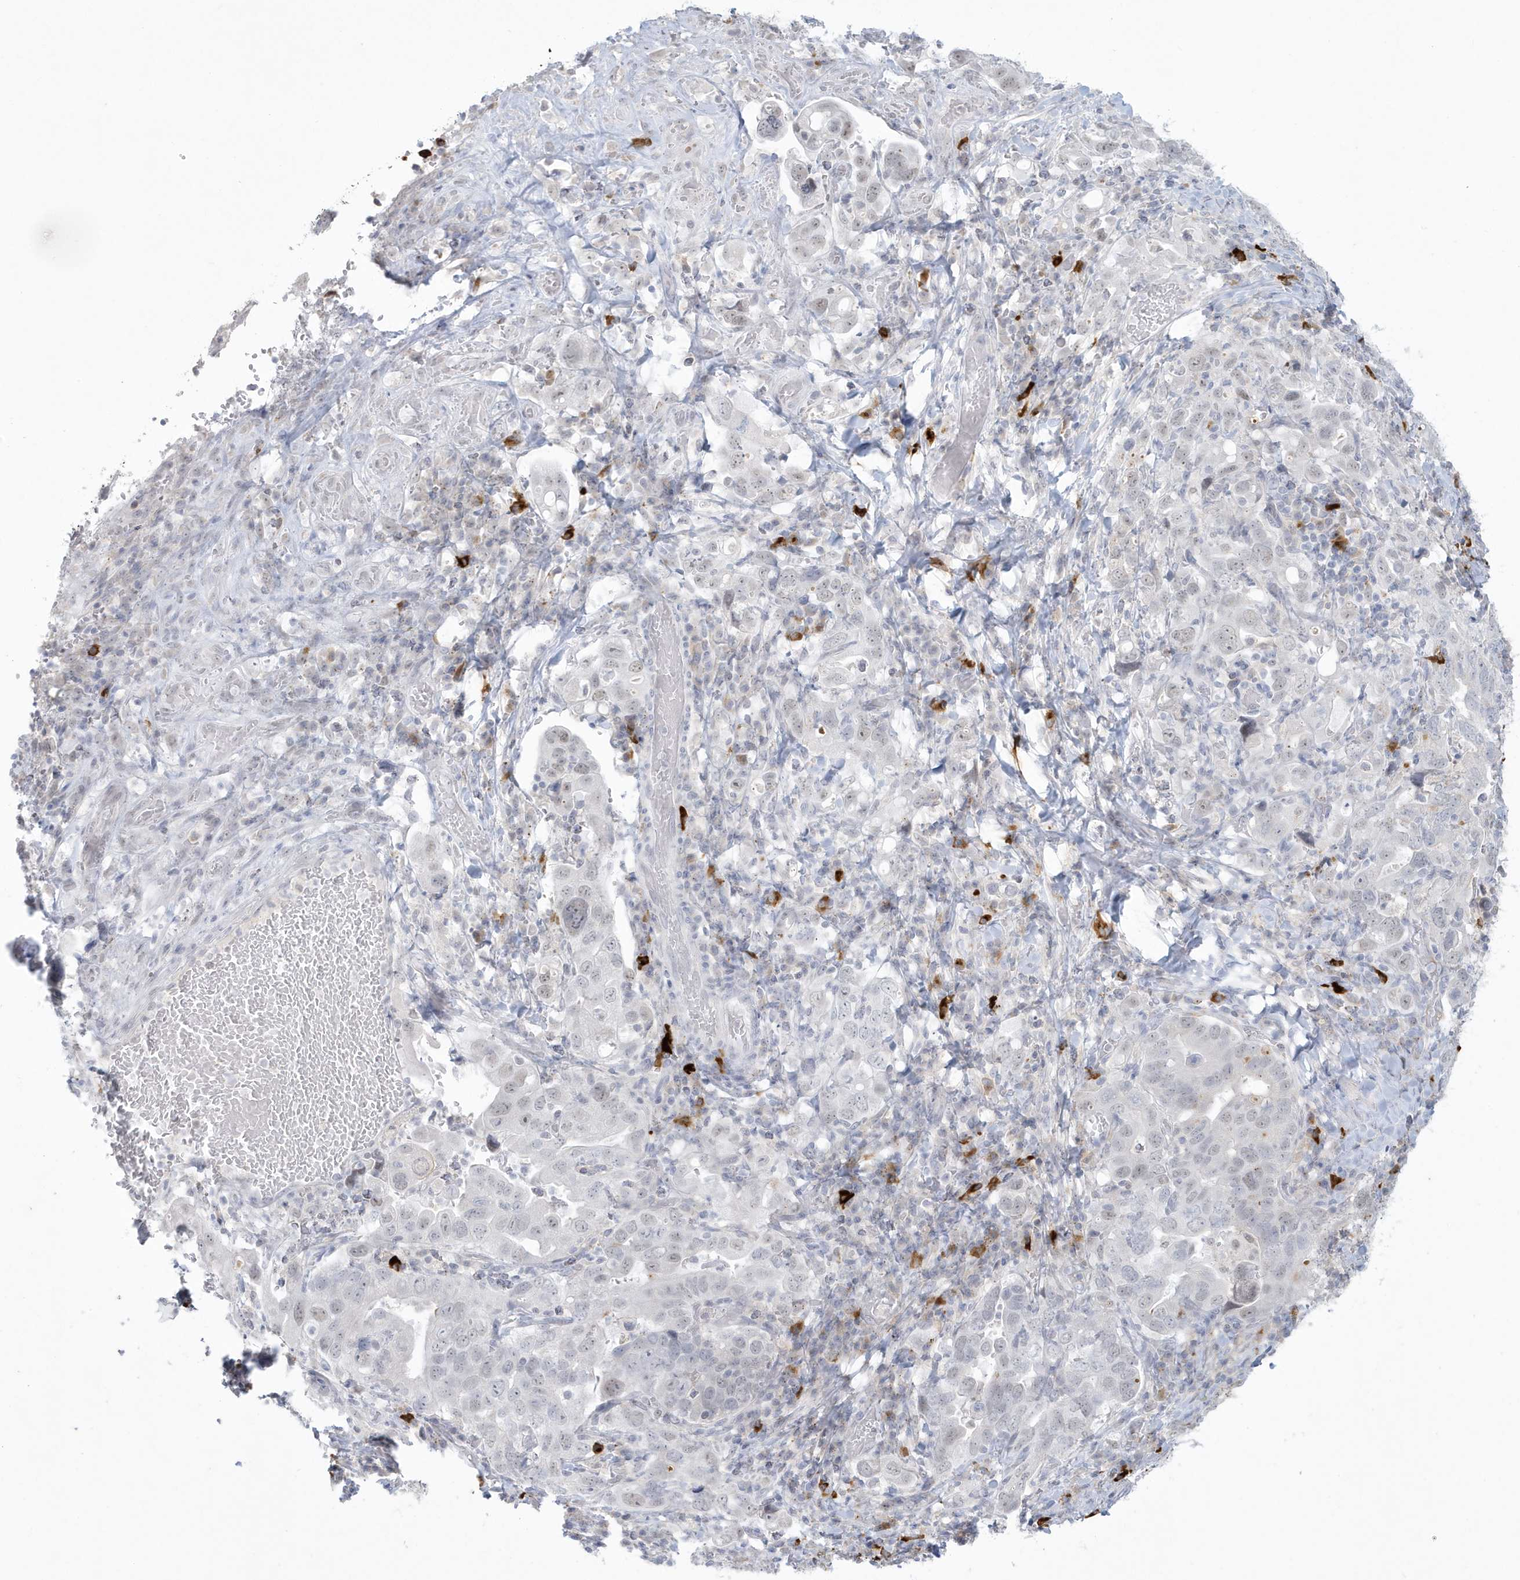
{"staining": {"intensity": "negative", "quantity": "none", "location": "none"}, "tissue": "stomach cancer", "cell_type": "Tumor cells", "image_type": "cancer", "snomed": [{"axis": "morphology", "description": "Adenocarcinoma, NOS"}, {"axis": "topography", "description": "Stomach, upper"}], "caption": "Immunohistochemistry histopathology image of neoplastic tissue: stomach cancer stained with DAB (3,3'-diaminobenzidine) shows no significant protein staining in tumor cells.", "gene": "HERC6", "patient": {"sex": "male", "age": 62}}